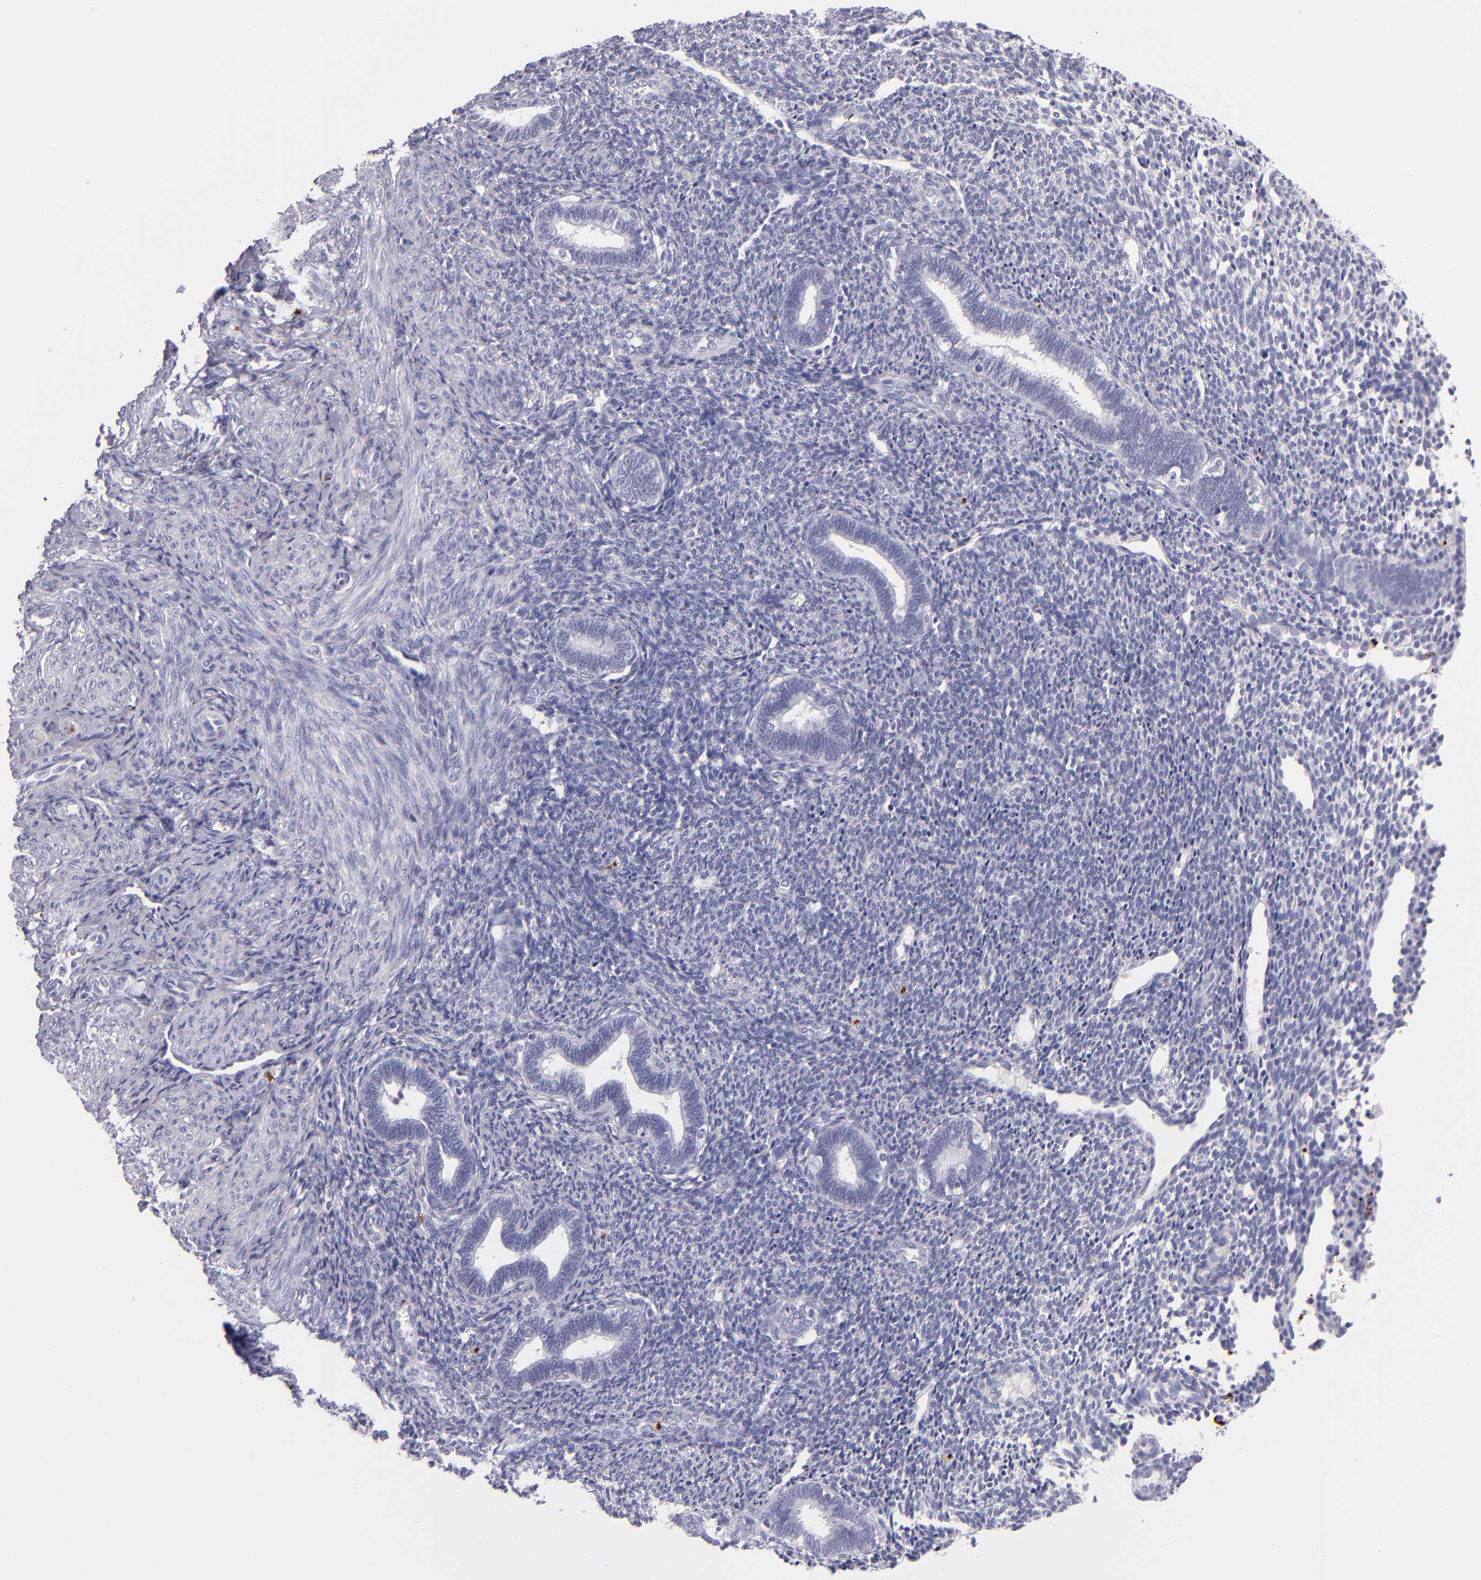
{"staining": {"intensity": "negative", "quantity": "none", "location": "none"}, "tissue": "endometrium", "cell_type": "Cells in endometrial stroma", "image_type": "normal", "snomed": [{"axis": "morphology", "description": "Normal tissue, NOS"}, {"axis": "topography", "description": "Endometrium"}], "caption": "IHC photomicrograph of unremarkable human endometrium stained for a protein (brown), which demonstrates no expression in cells in endometrial stroma. Brightfield microscopy of immunohistochemistry (IHC) stained with DAB (3,3'-diaminobenzidine) (brown) and hematoxylin (blue), captured at high magnification.", "gene": "GP1BA", "patient": {"sex": "female", "age": 27}}